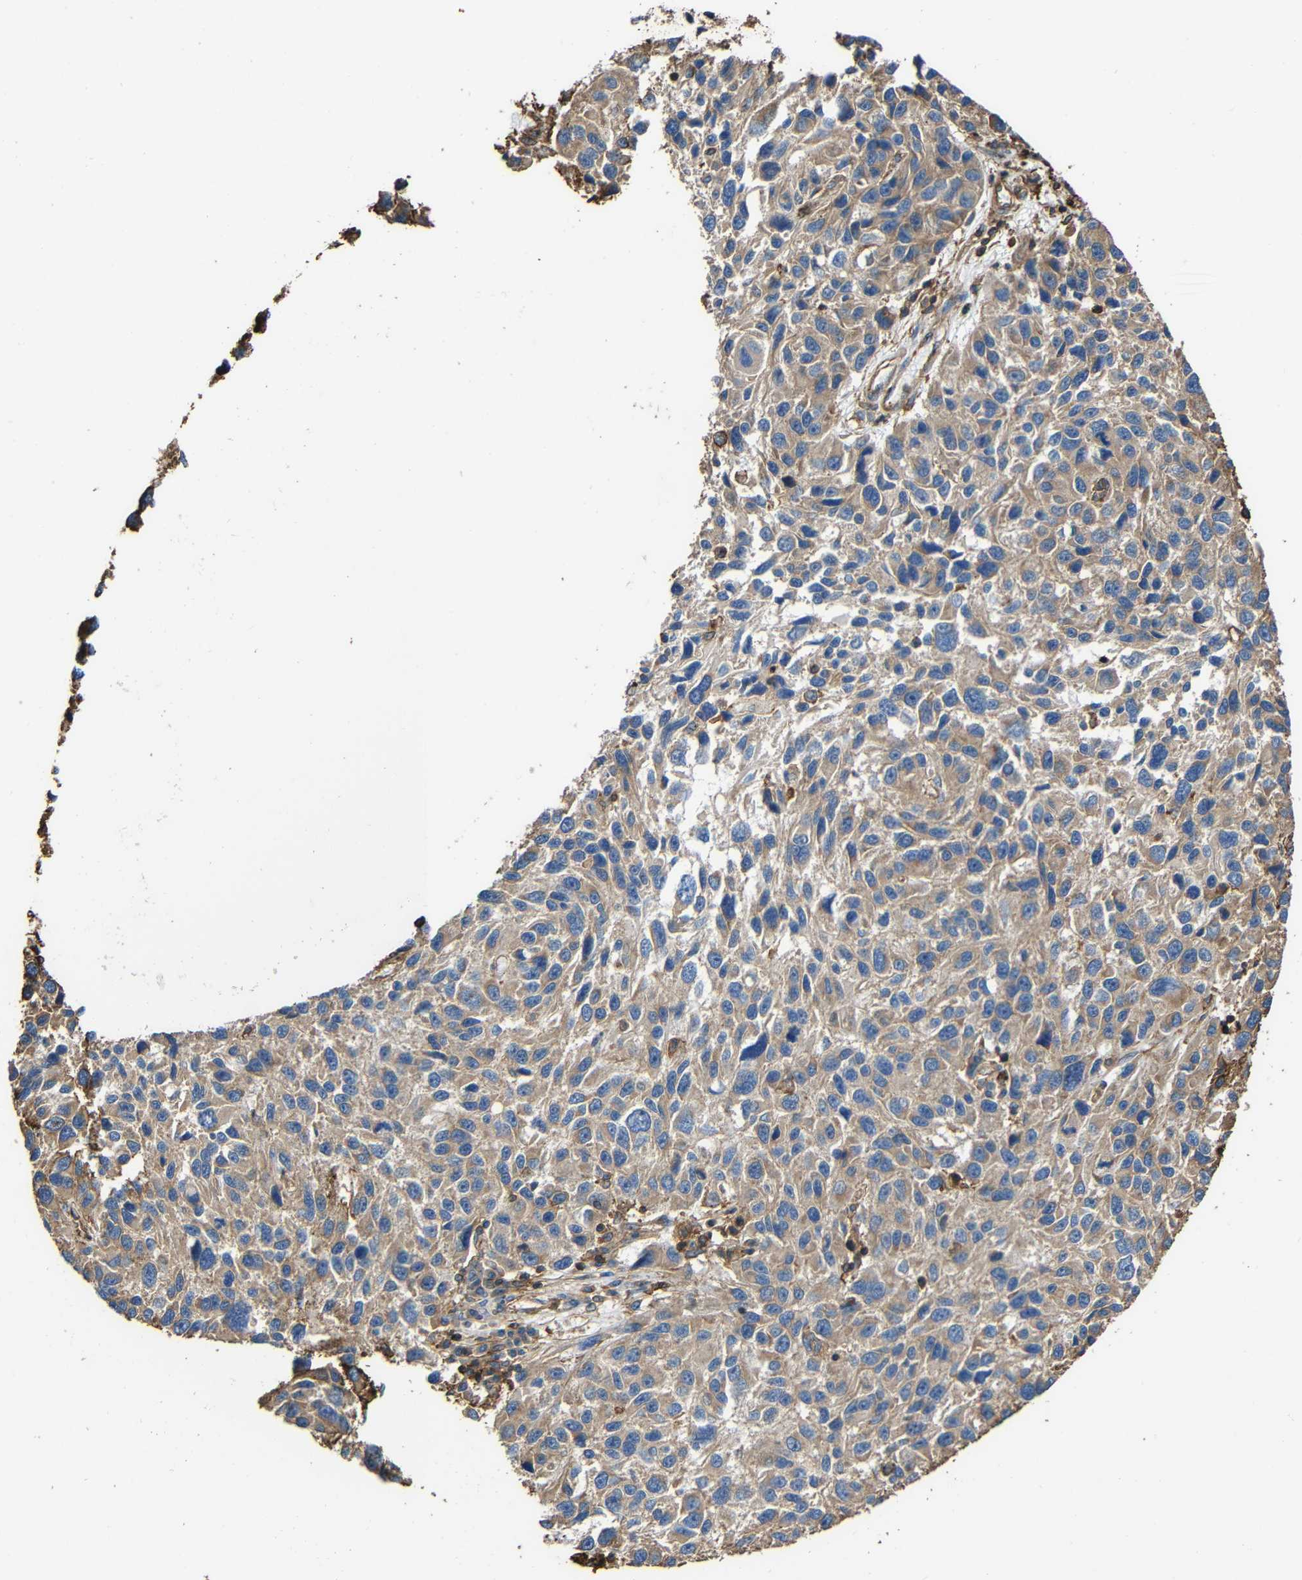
{"staining": {"intensity": "weak", "quantity": ">75%", "location": "cytoplasmic/membranous"}, "tissue": "melanoma", "cell_type": "Tumor cells", "image_type": "cancer", "snomed": [{"axis": "morphology", "description": "Malignant melanoma, NOS"}, {"axis": "topography", "description": "Skin"}], "caption": "Immunohistochemical staining of human malignant melanoma displays low levels of weak cytoplasmic/membranous staining in about >75% of tumor cells.", "gene": "RHOT2", "patient": {"sex": "male", "age": 53}}